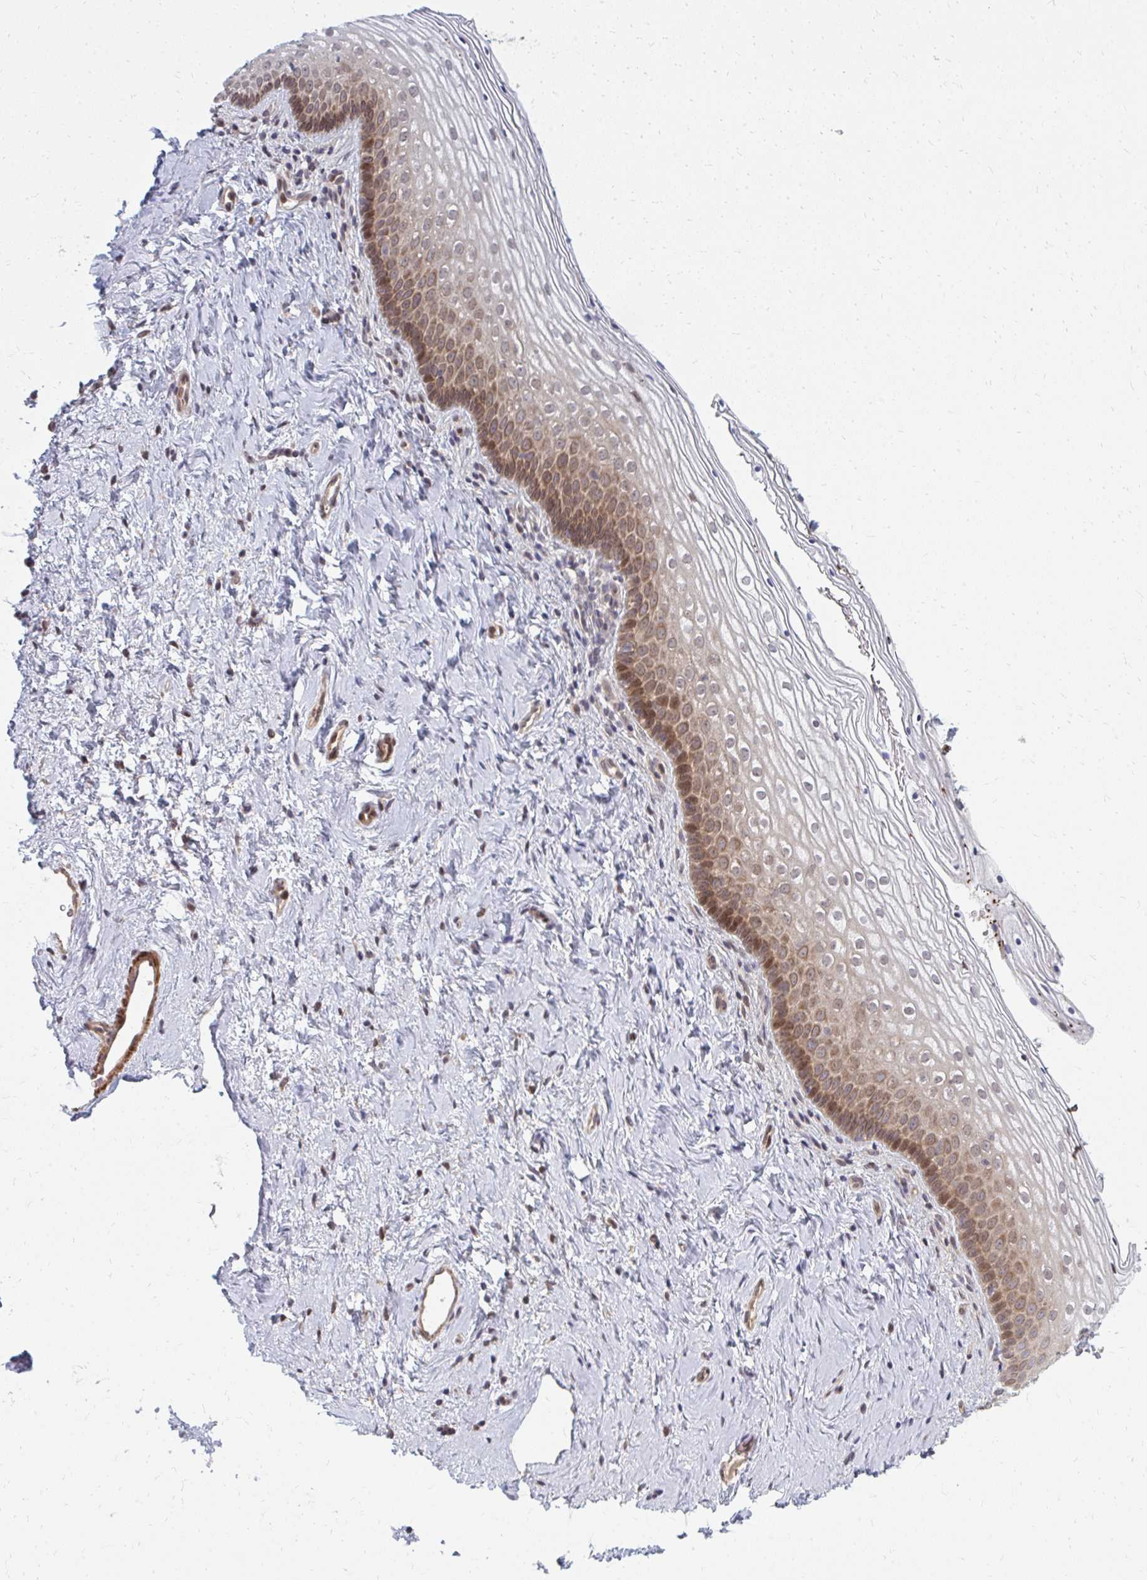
{"staining": {"intensity": "moderate", "quantity": "25%-75%", "location": "cytoplasmic/membranous,nuclear"}, "tissue": "vagina", "cell_type": "Squamous epithelial cells", "image_type": "normal", "snomed": [{"axis": "morphology", "description": "Normal tissue, NOS"}, {"axis": "morphology", "description": "Squamous cell carcinoma, NOS"}, {"axis": "topography", "description": "Vagina"}, {"axis": "topography", "description": "Cervix"}], "caption": "Protein expression by immunohistochemistry (IHC) displays moderate cytoplasmic/membranous,nuclear positivity in about 25%-75% of squamous epithelial cells in benign vagina.", "gene": "ZNF285", "patient": {"sex": "female", "age": 45}}